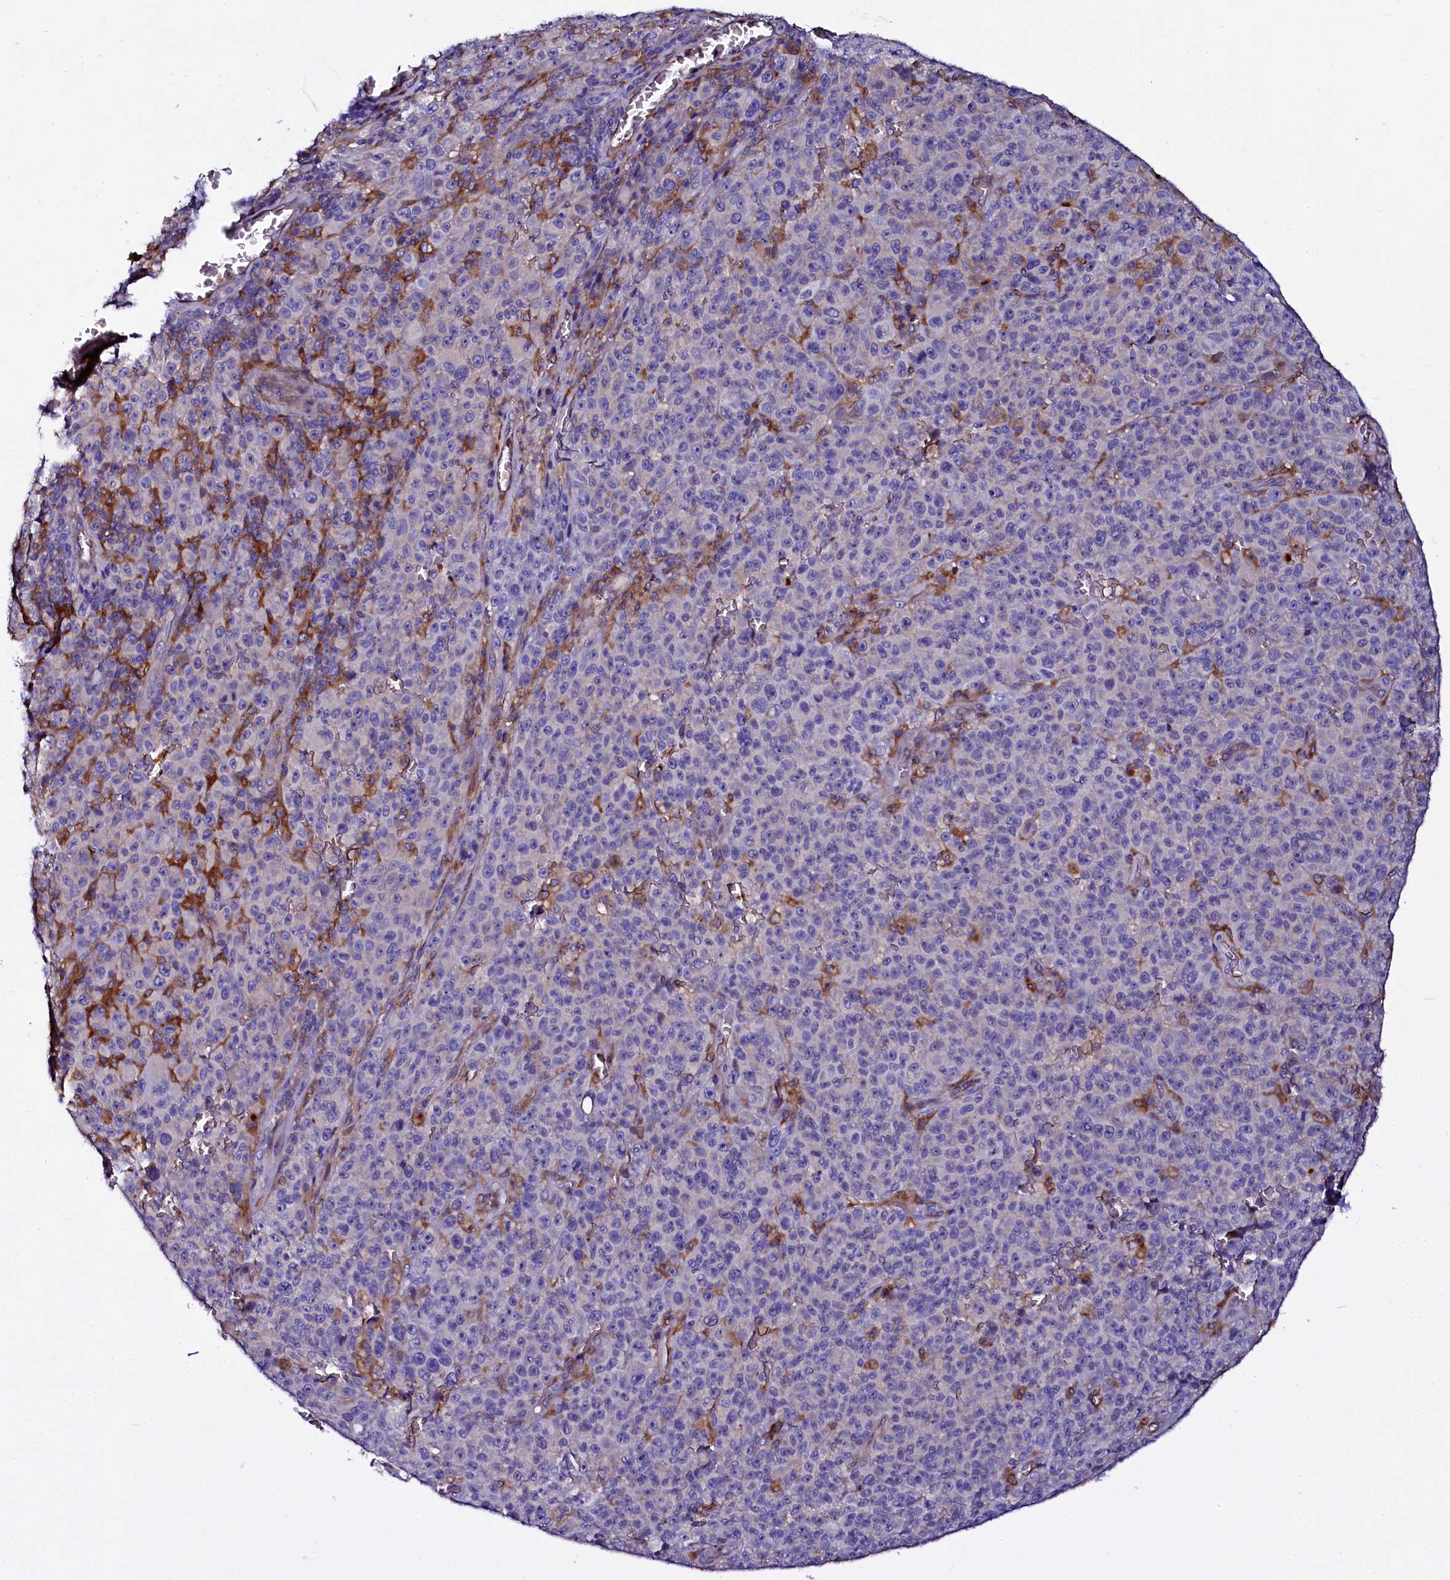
{"staining": {"intensity": "negative", "quantity": "none", "location": "none"}, "tissue": "melanoma", "cell_type": "Tumor cells", "image_type": "cancer", "snomed": [{"axis": "morphology", "description": "Malignant melanoma, NOS"}, {"axis": "topography", "description": "Skin"}], "caption": "Image shows no significant protein positivity in tumor cells of melanoma.", "gene": "OTOL1", "patient": {"sex": "female", "age": 82}}